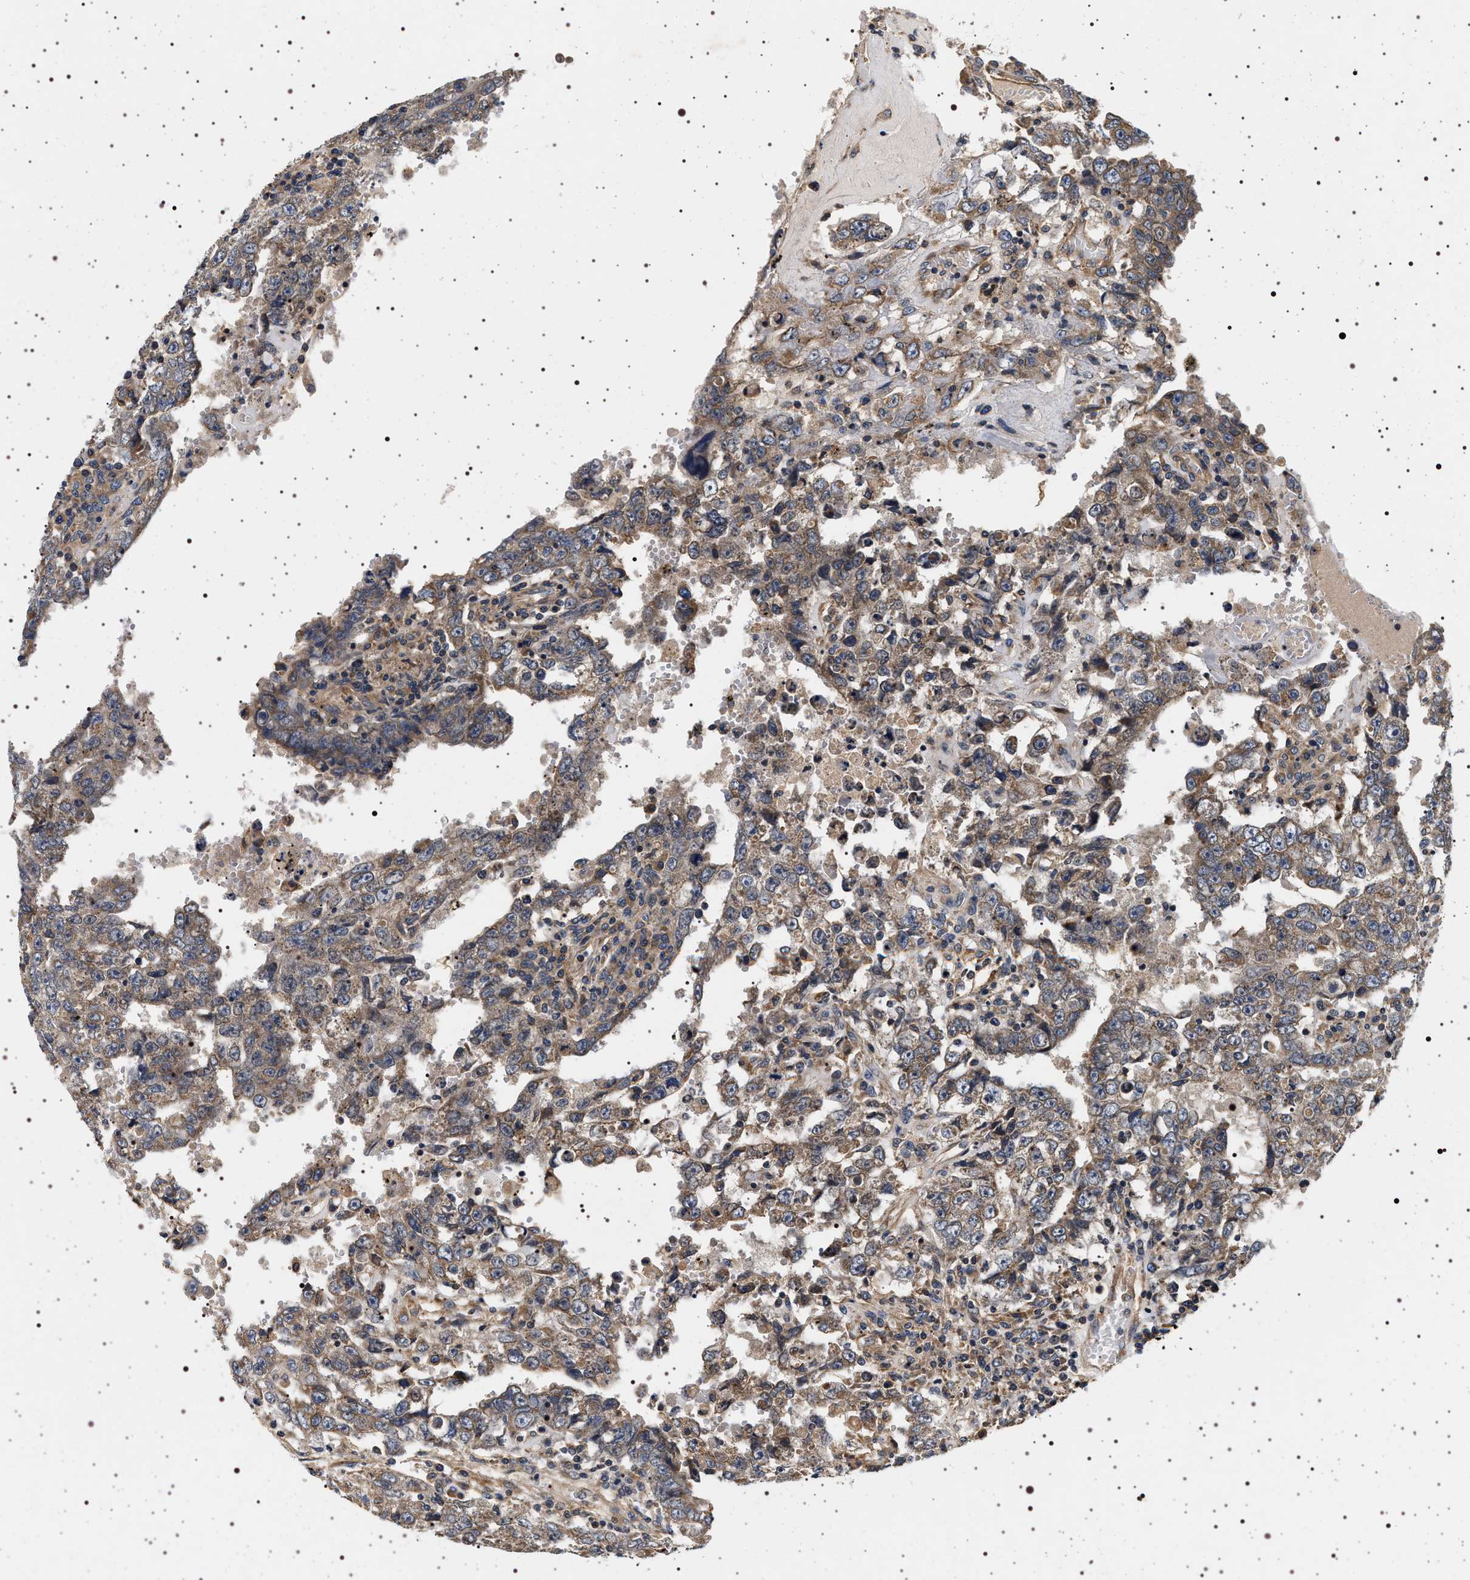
{"staining": {"intensity": "weak", "quantity": ">75%", "location": "cytoplasmic/membranous"}, "tissue": "testis cancer", "cell_type": "Tumor cells", "image_type": "cancer", "snomed": [{"axis": "morphology", "description": "Carcinoma, Embryonal, NOS"}, {"axis": "topography", "description": "Testis"}], "caption": "There is low levels of weak cytoplasmic/membranous positivity in tumor cells of embryonal carcinoma (testis), as demonstrated by immunohistochemical staining (brown color).", "gene": "DCBLD2", "patient": {"sex": "male", "age": 26}}